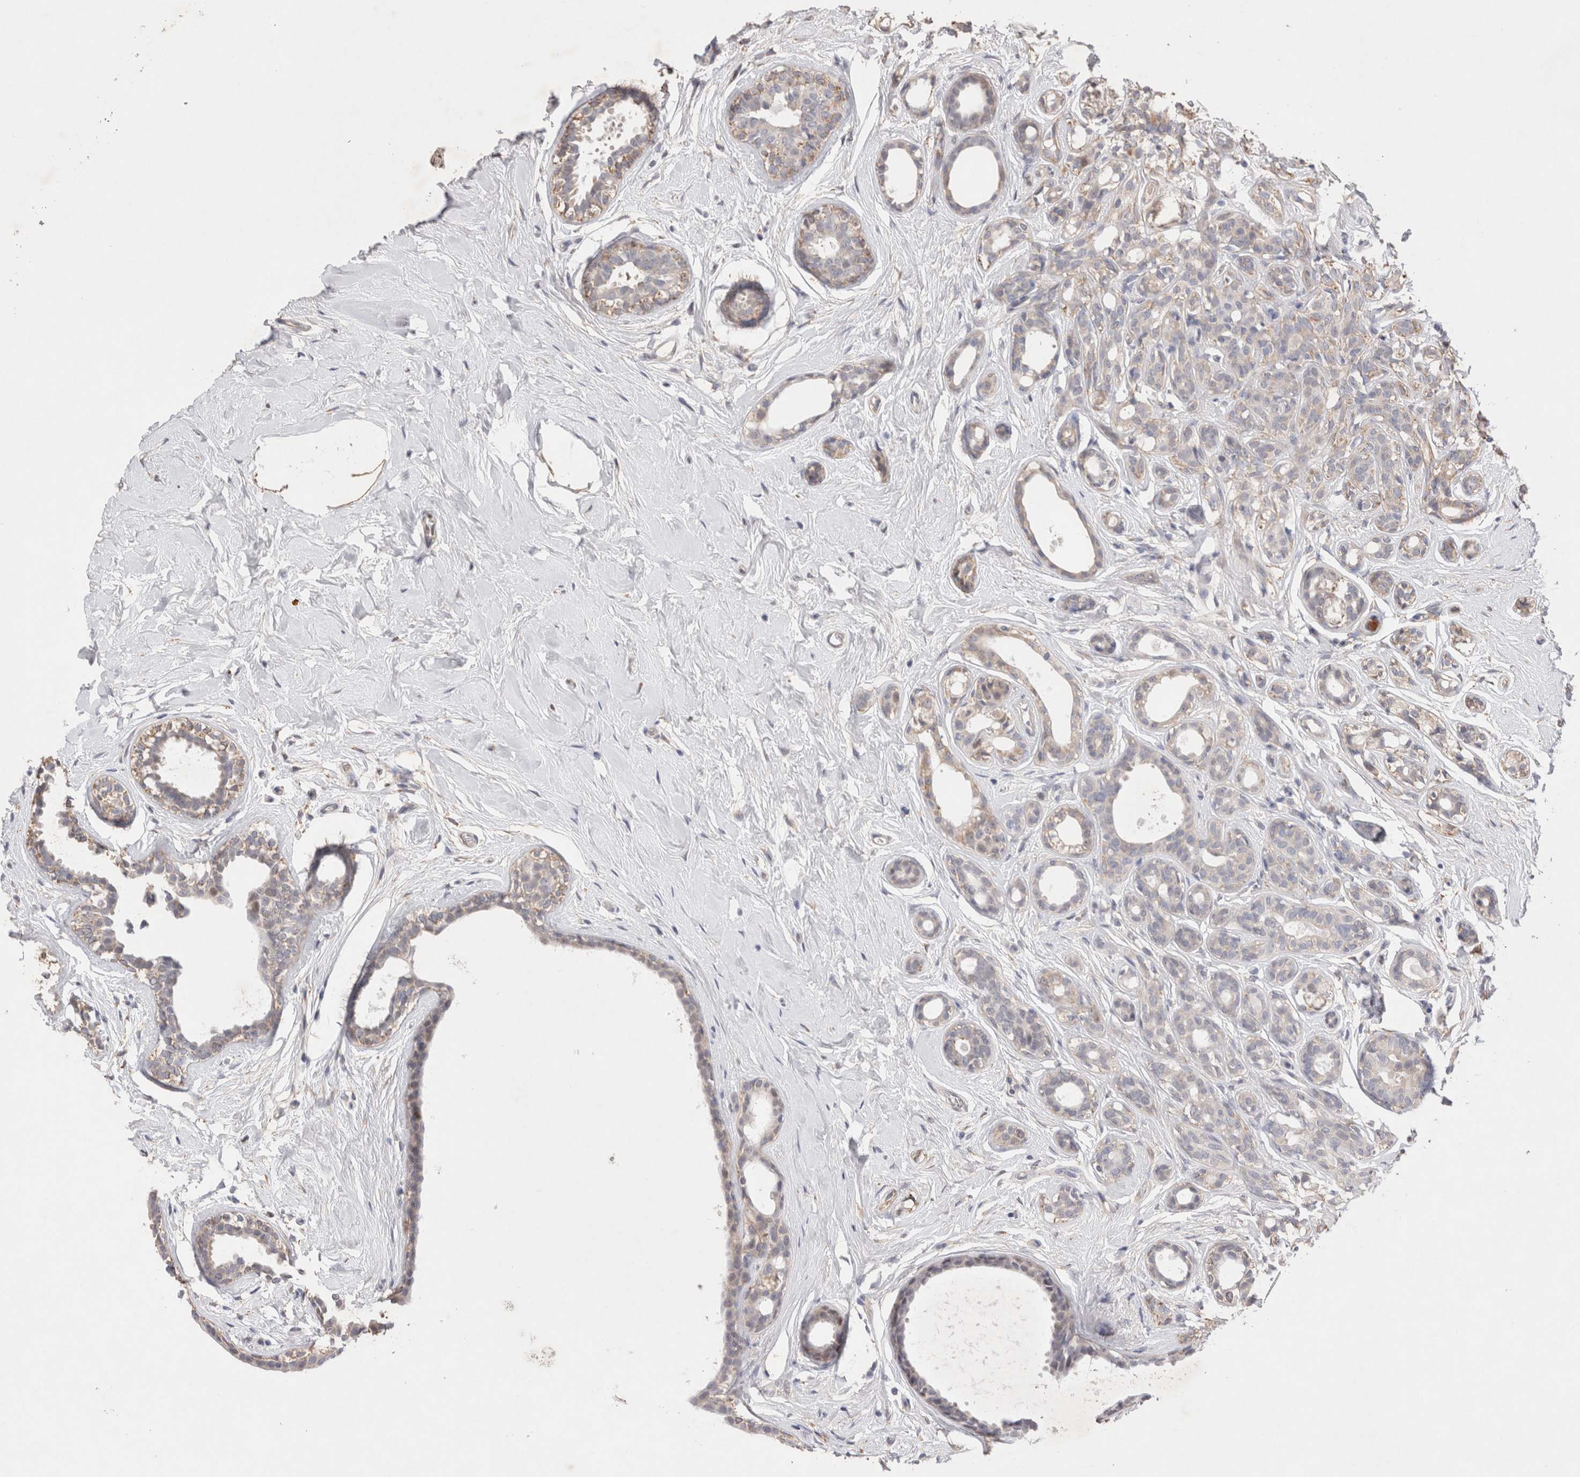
{"staining": {"intensity": "weak", "quantity": "<25%", "location": "cytoplasmic/membranous"}, "tissue": "breast cancer", "cell_type": "Tumor cells", "image_type": "cancer", "snomed": [{"axis": "morphology", "description": "Duct carcinoma"}, {"axis": "topography", "description": "Breast"}], "caption": "A high-resolution histopathology image shows IHC staining of intraductal carcinoma (breast), which exhibits no significant expression in tumor cells. (DAB immunohistochemistry (IHC) with hematoxylin counter stain).", "gene": "GIMAP6", "patient": {"sex": "female", "age": 55}}